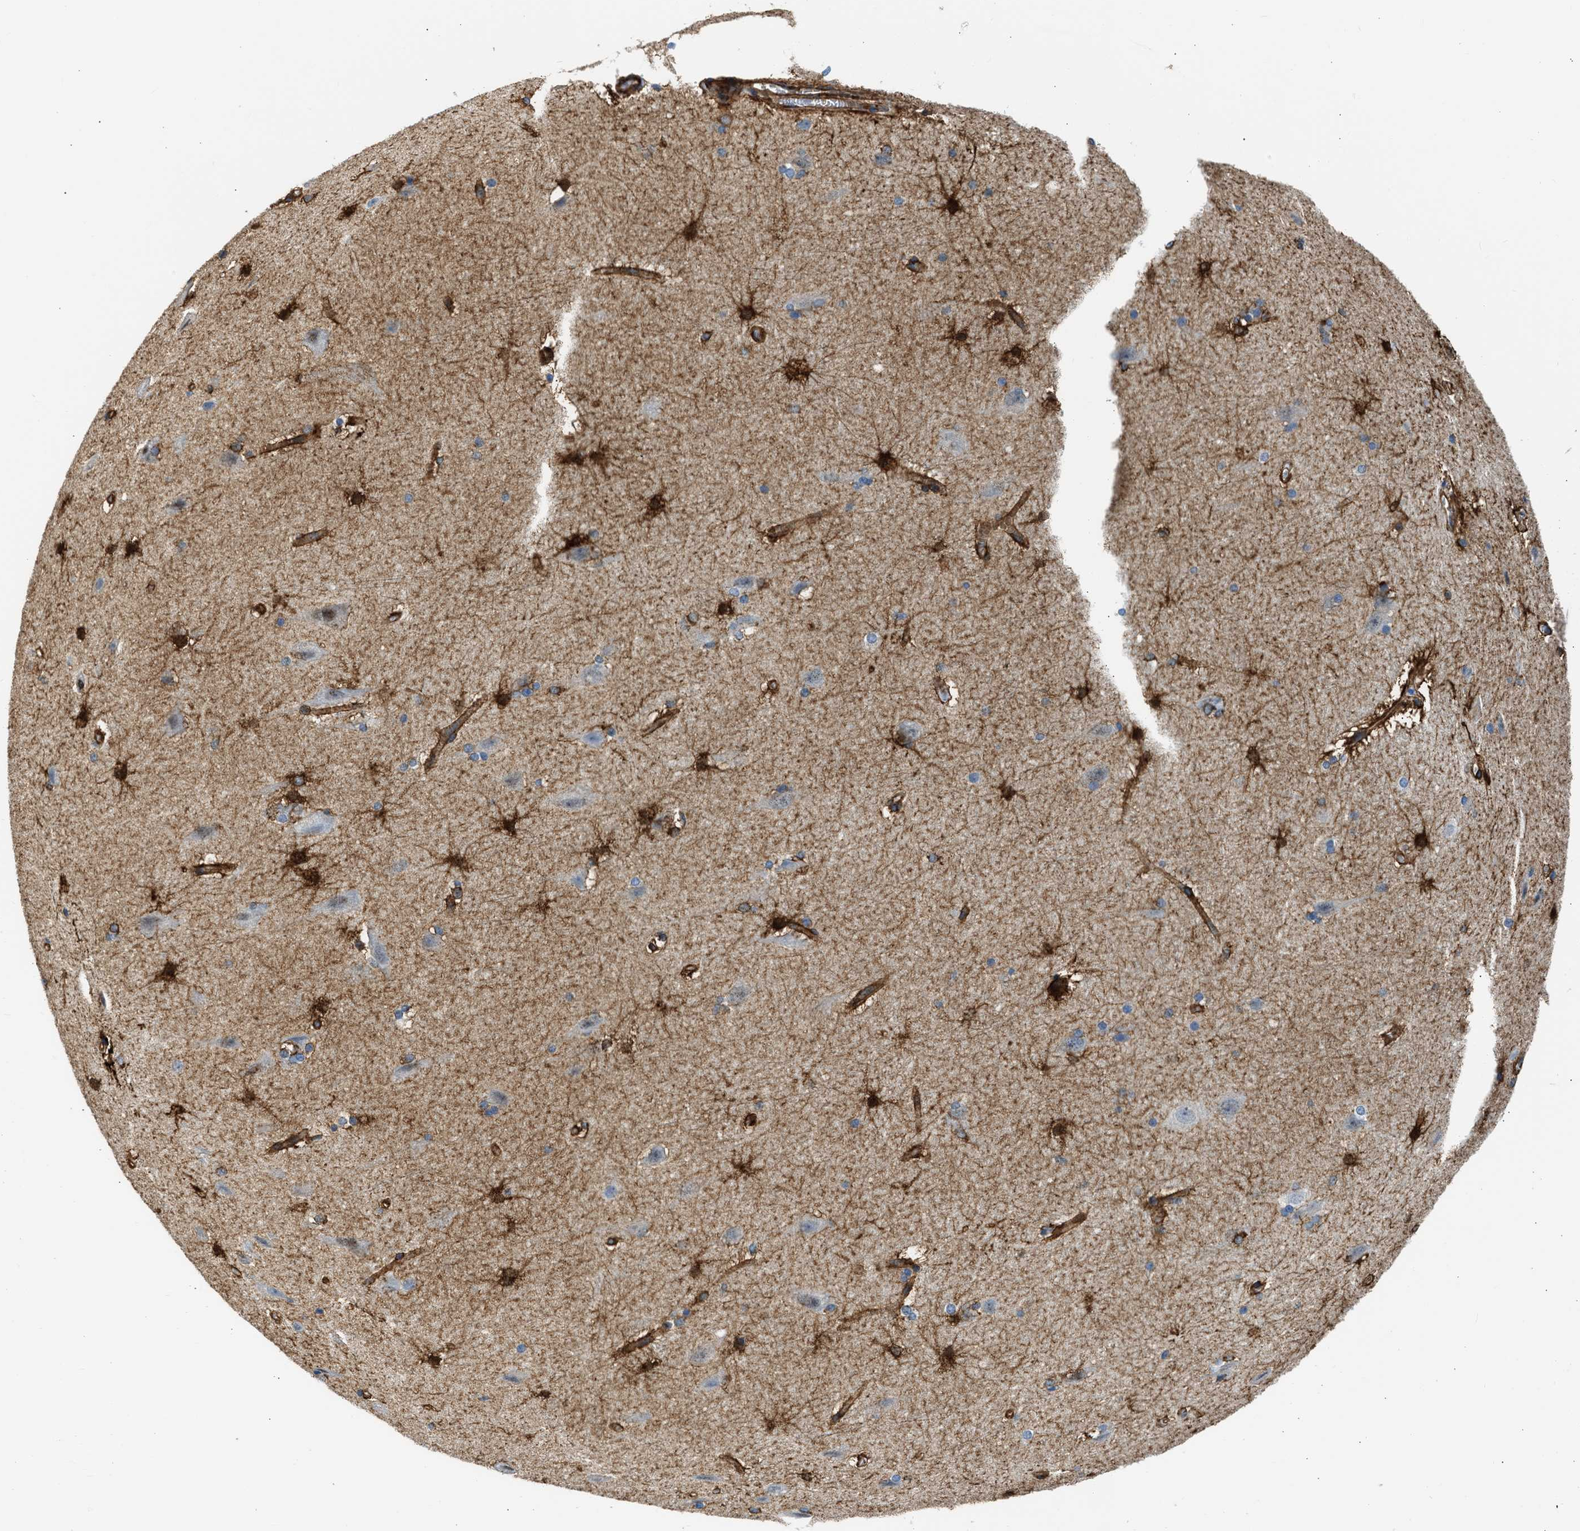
{"staining": {"intensity": "moderate", "quantity": ">75%", "location": "cytoplasmic/membranous"}, "tissue": "cerebral cortex", "cell_type": "Endothelial cells", "image_type": "normal", "snomed": [{"axis": "morphology", "description": "Normal tissue, NOS"}, {"axis": "topography", "description": "Cerebral cortex"}, {"axis": "topography", "description": "Hippocampus"}], "caption": "This micrograph displays IHC staining of normal cerebral cortex, with medium moderate cytoplasmic/membranous positivity in approximately >75% of endothelial cells.", "gene": "SEPTIN2", "patient": {"sex": "female", "age": 19}}